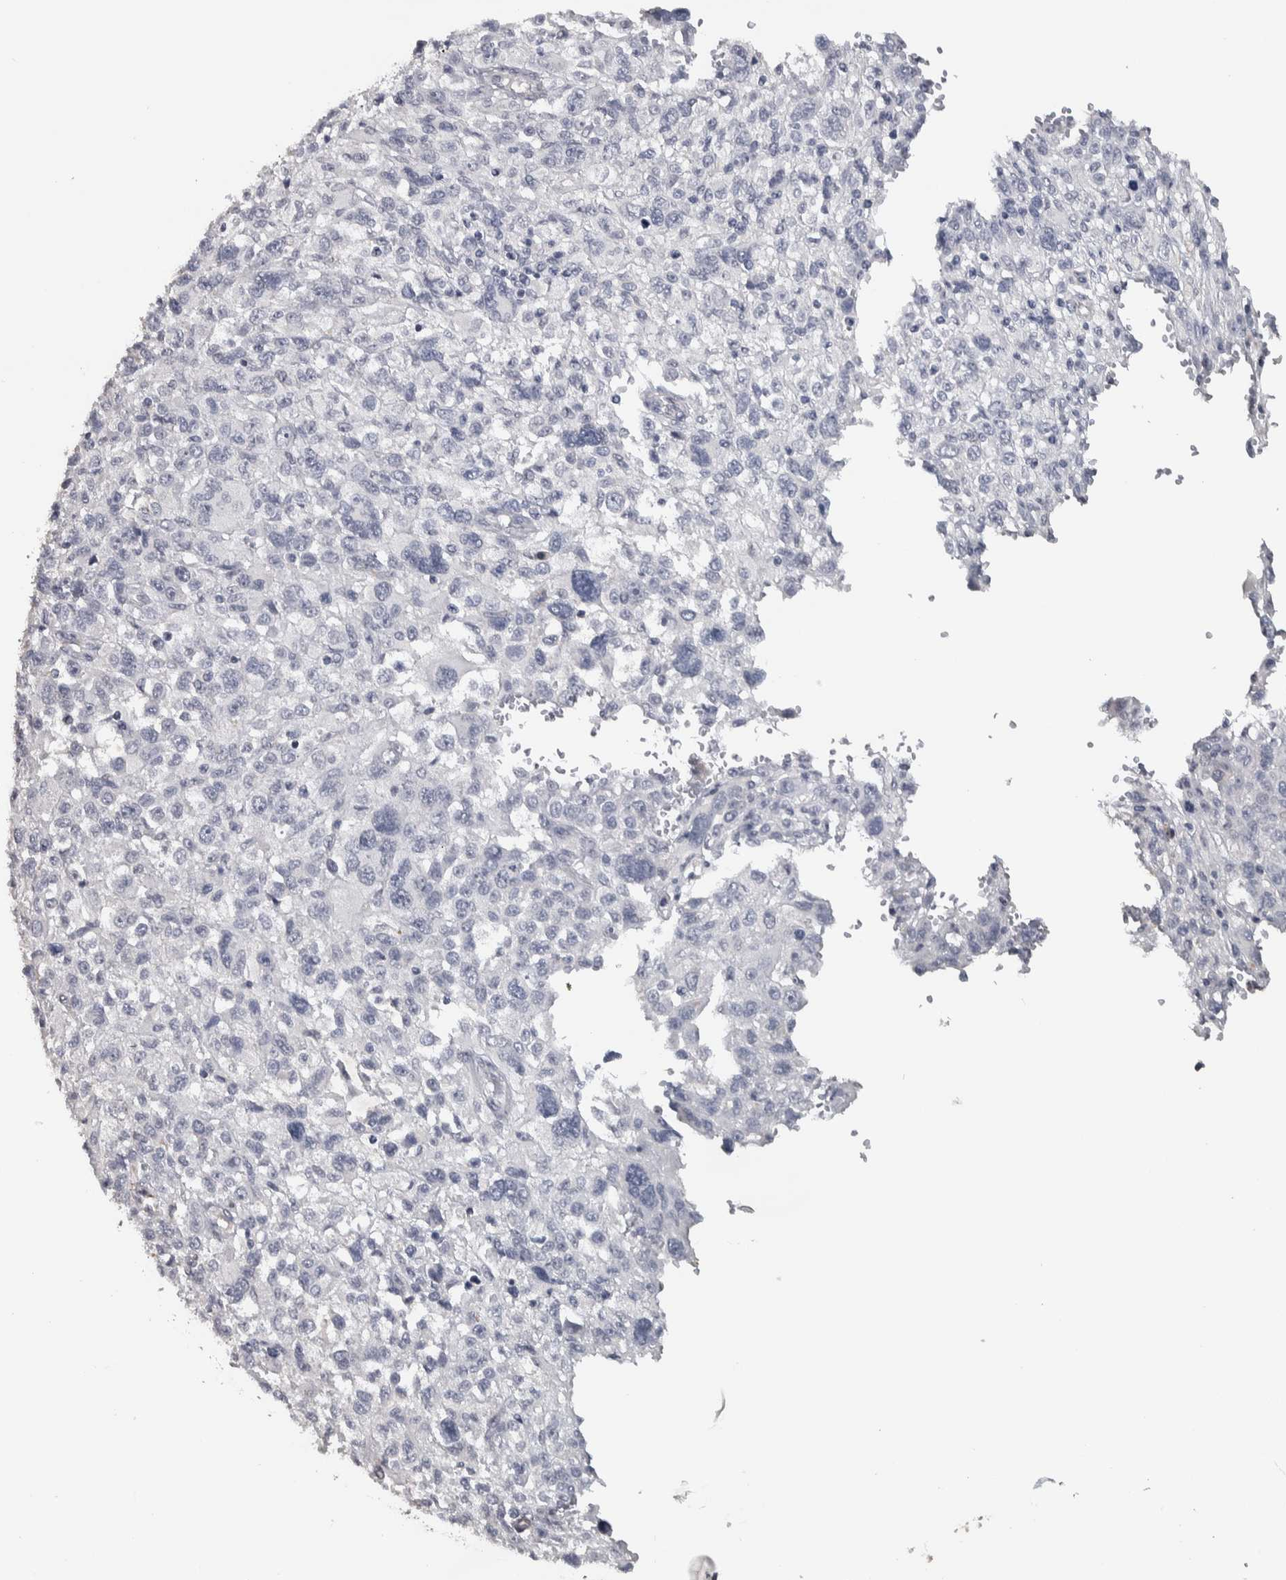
{"staining": {"intensity": "negative", "quantity": "none", "location": "none"}, "tissue": "melanoma", "cell_type": "Tumor cells", "image_type": "cancer", "snomed": [{"axis": "morphology", "description": "Malignant melanoma, NOS"}, {"axis": "topography", "description": "Skin"}], "caption": "This is an IHC histopathology image of human melanoma. There is no positivity in tumor cells.", "gene": "NECAB1", "patient": {"sex": "female", "age": 55}}